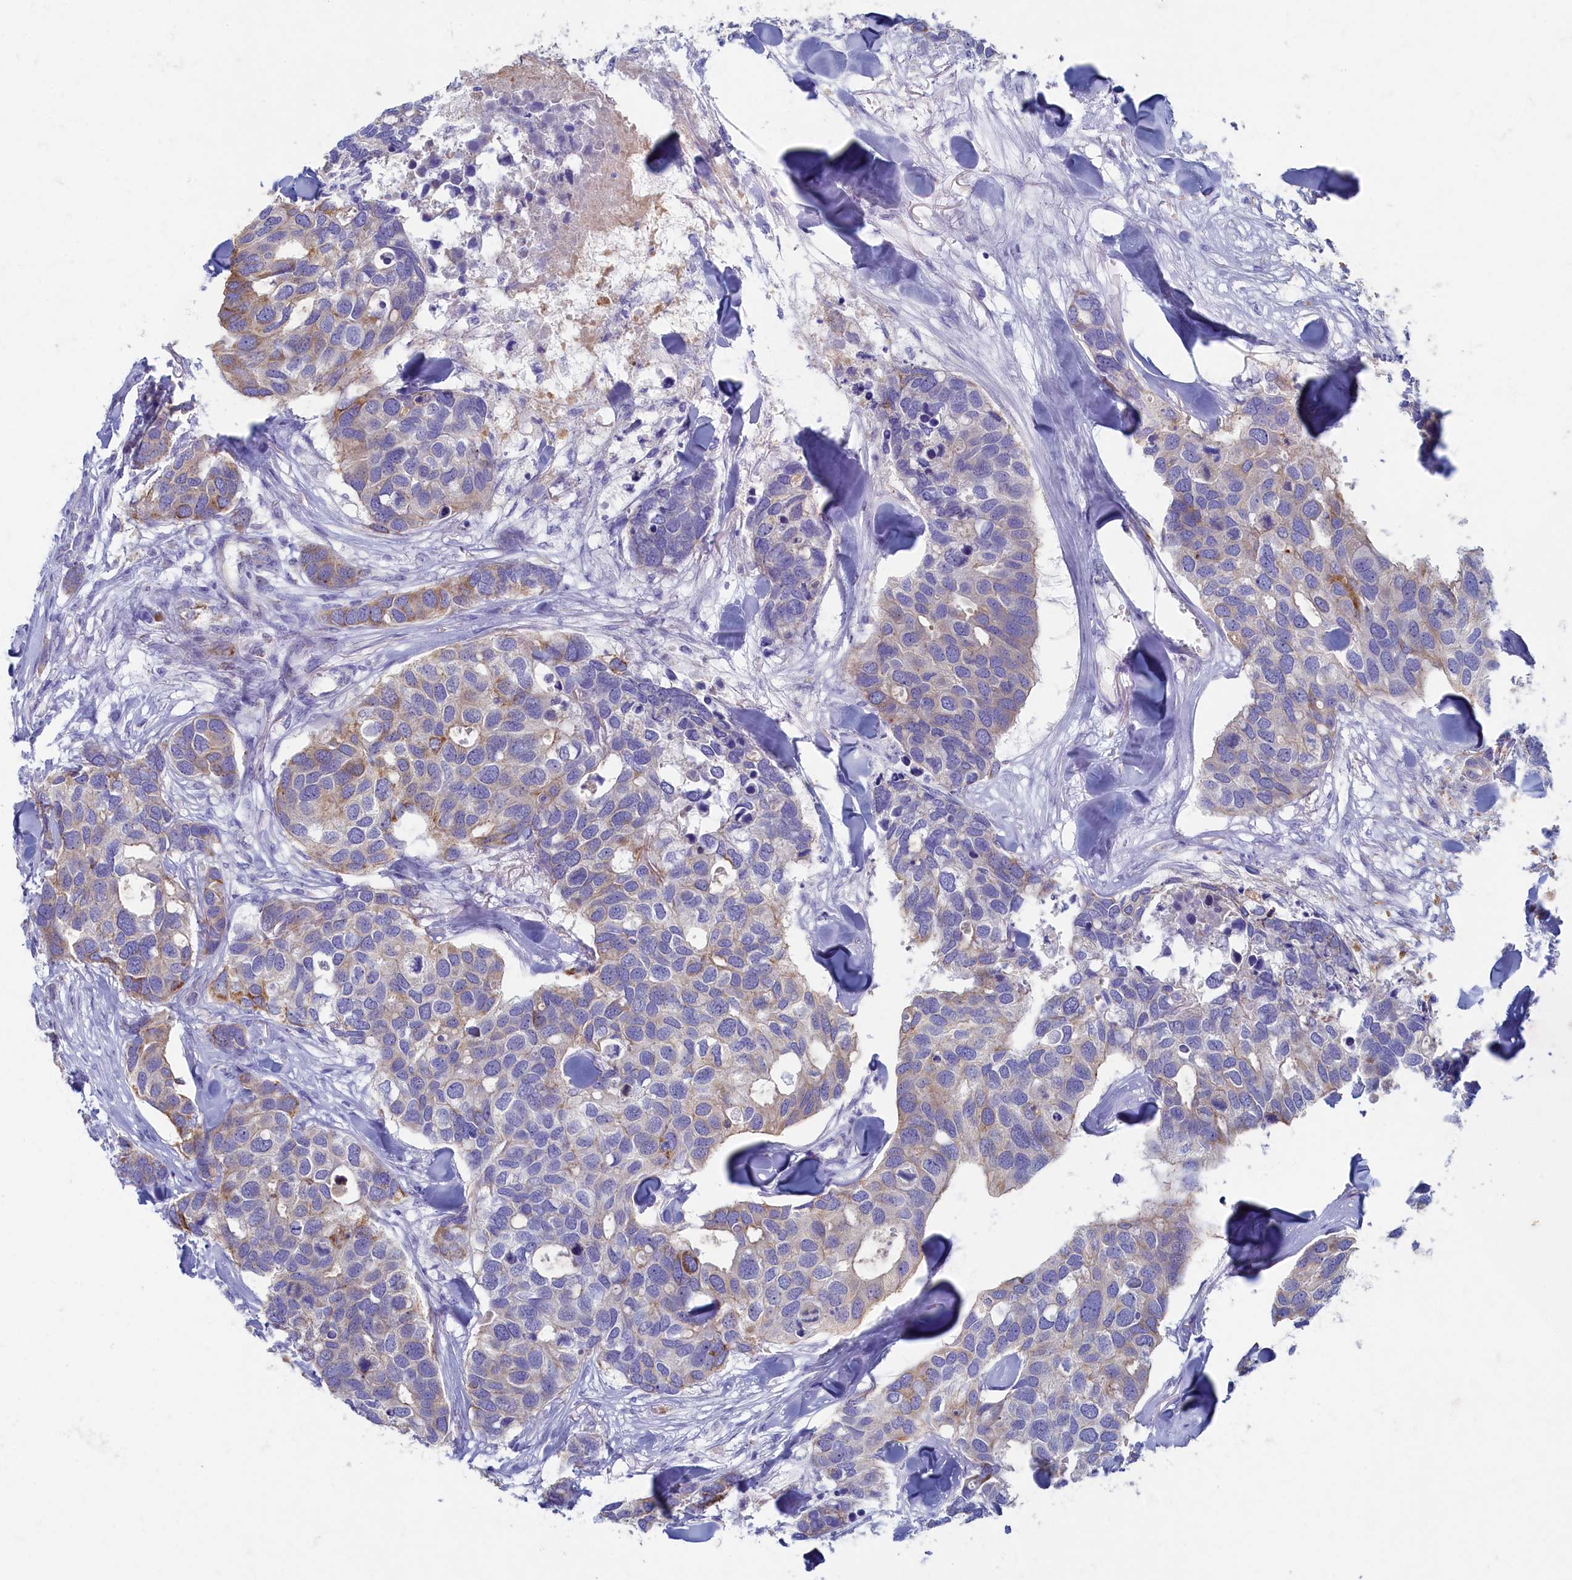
{"staining": {"intensity": "moderate", "quantity": "<25%", "location": "cytoplasmic/membranous"}, "tissue": "breast cancer", "cell_type": "Tumor cells", "image_type": "cancer", "snomed": [{"axis": "morphology", "description": "Duct carcinoma"}, {"axis": "topography", "description": "Breast"}], "caption": "Breast cancer (intraductal carcinoma) stained for a protein displays moderate cytoplasmic/membranous positivity in tumor cells.", "gene": "OCIAD2", "patient": {"sex": "female", "age": 83}}